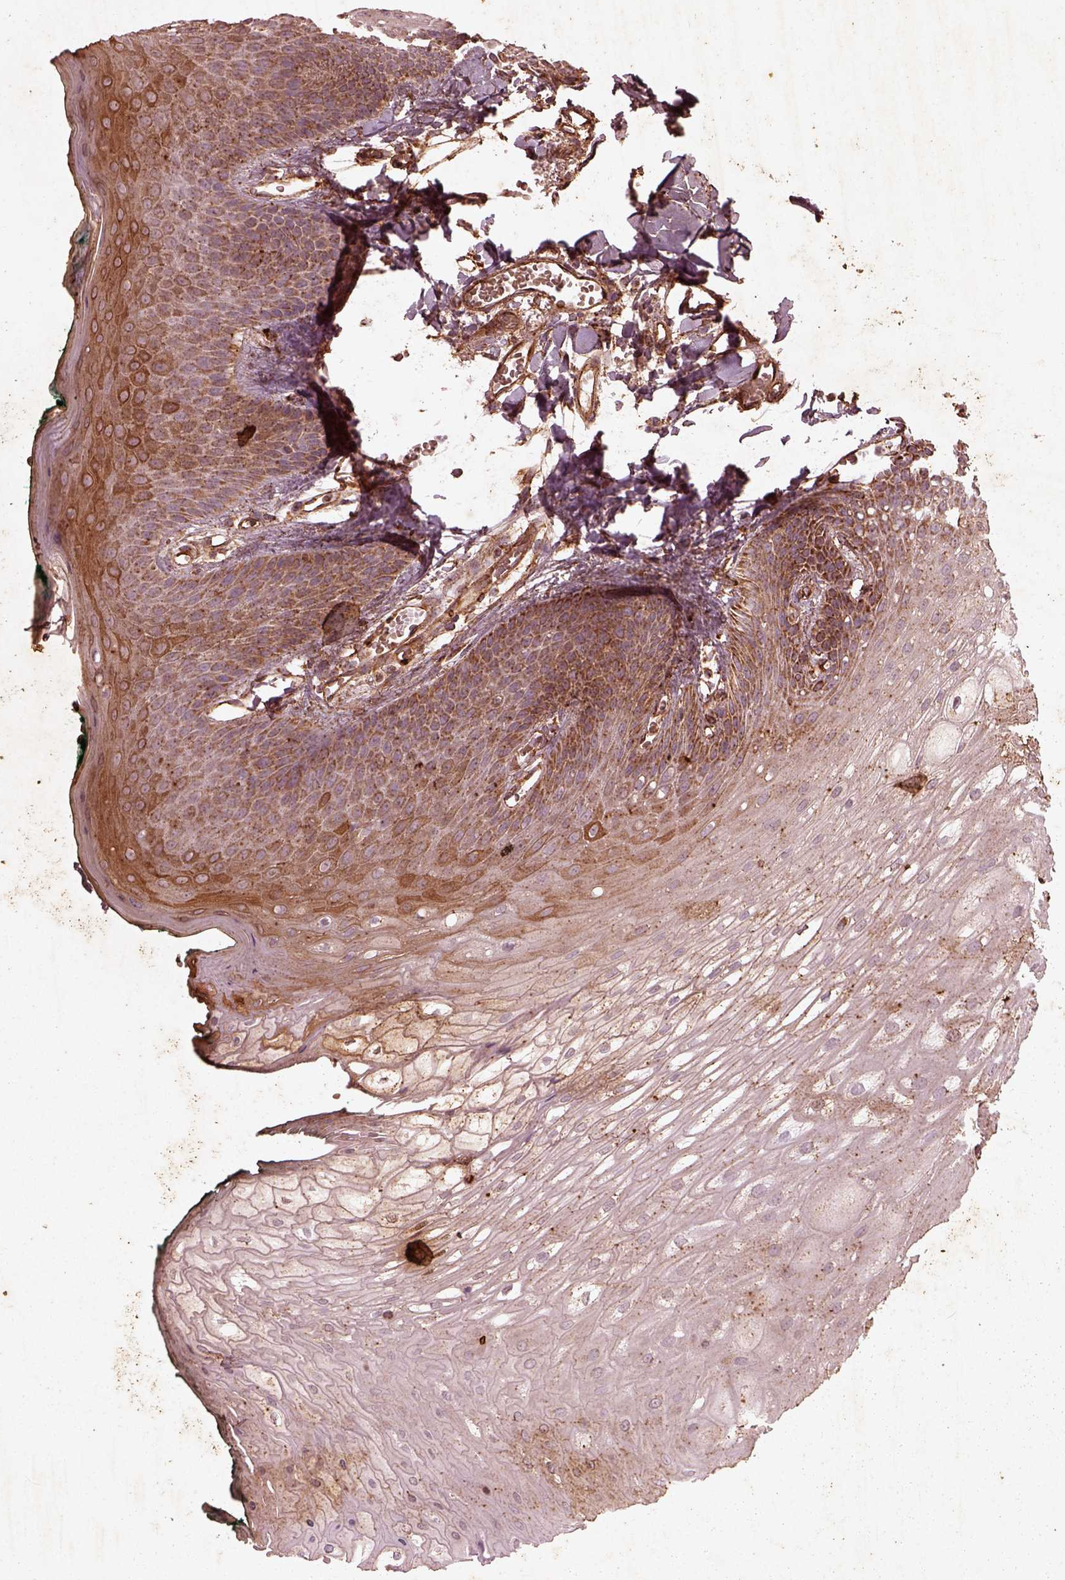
{"staining": {"intensity": "moderate", "quantity": "<25%", "location": "cytoplasmic/membranous"}, "tissue": "oral mucosa", "cell_type": "Squamous epithelial cells", "image_type": "normal", "snomed": [{"axis": "morphology", "description": "Normal tissue, NOS"}, {"axis": "topography", "description": "Oral tissue"}, {"axis": "topography", "description": "Head-Neck"}], "caption": "The image displays staining of normal oral mucosa, revealing moderate cytoplasmic/membranous protein expression (brown color) within squamous epithelial cells. The staining was performed using DAB, with brown indicating positive protein expression. Nuclei are stained blue with hematoxylin.", "gene": "ENSG00000285130", "patient": {"sex": "female", "age": 68}}